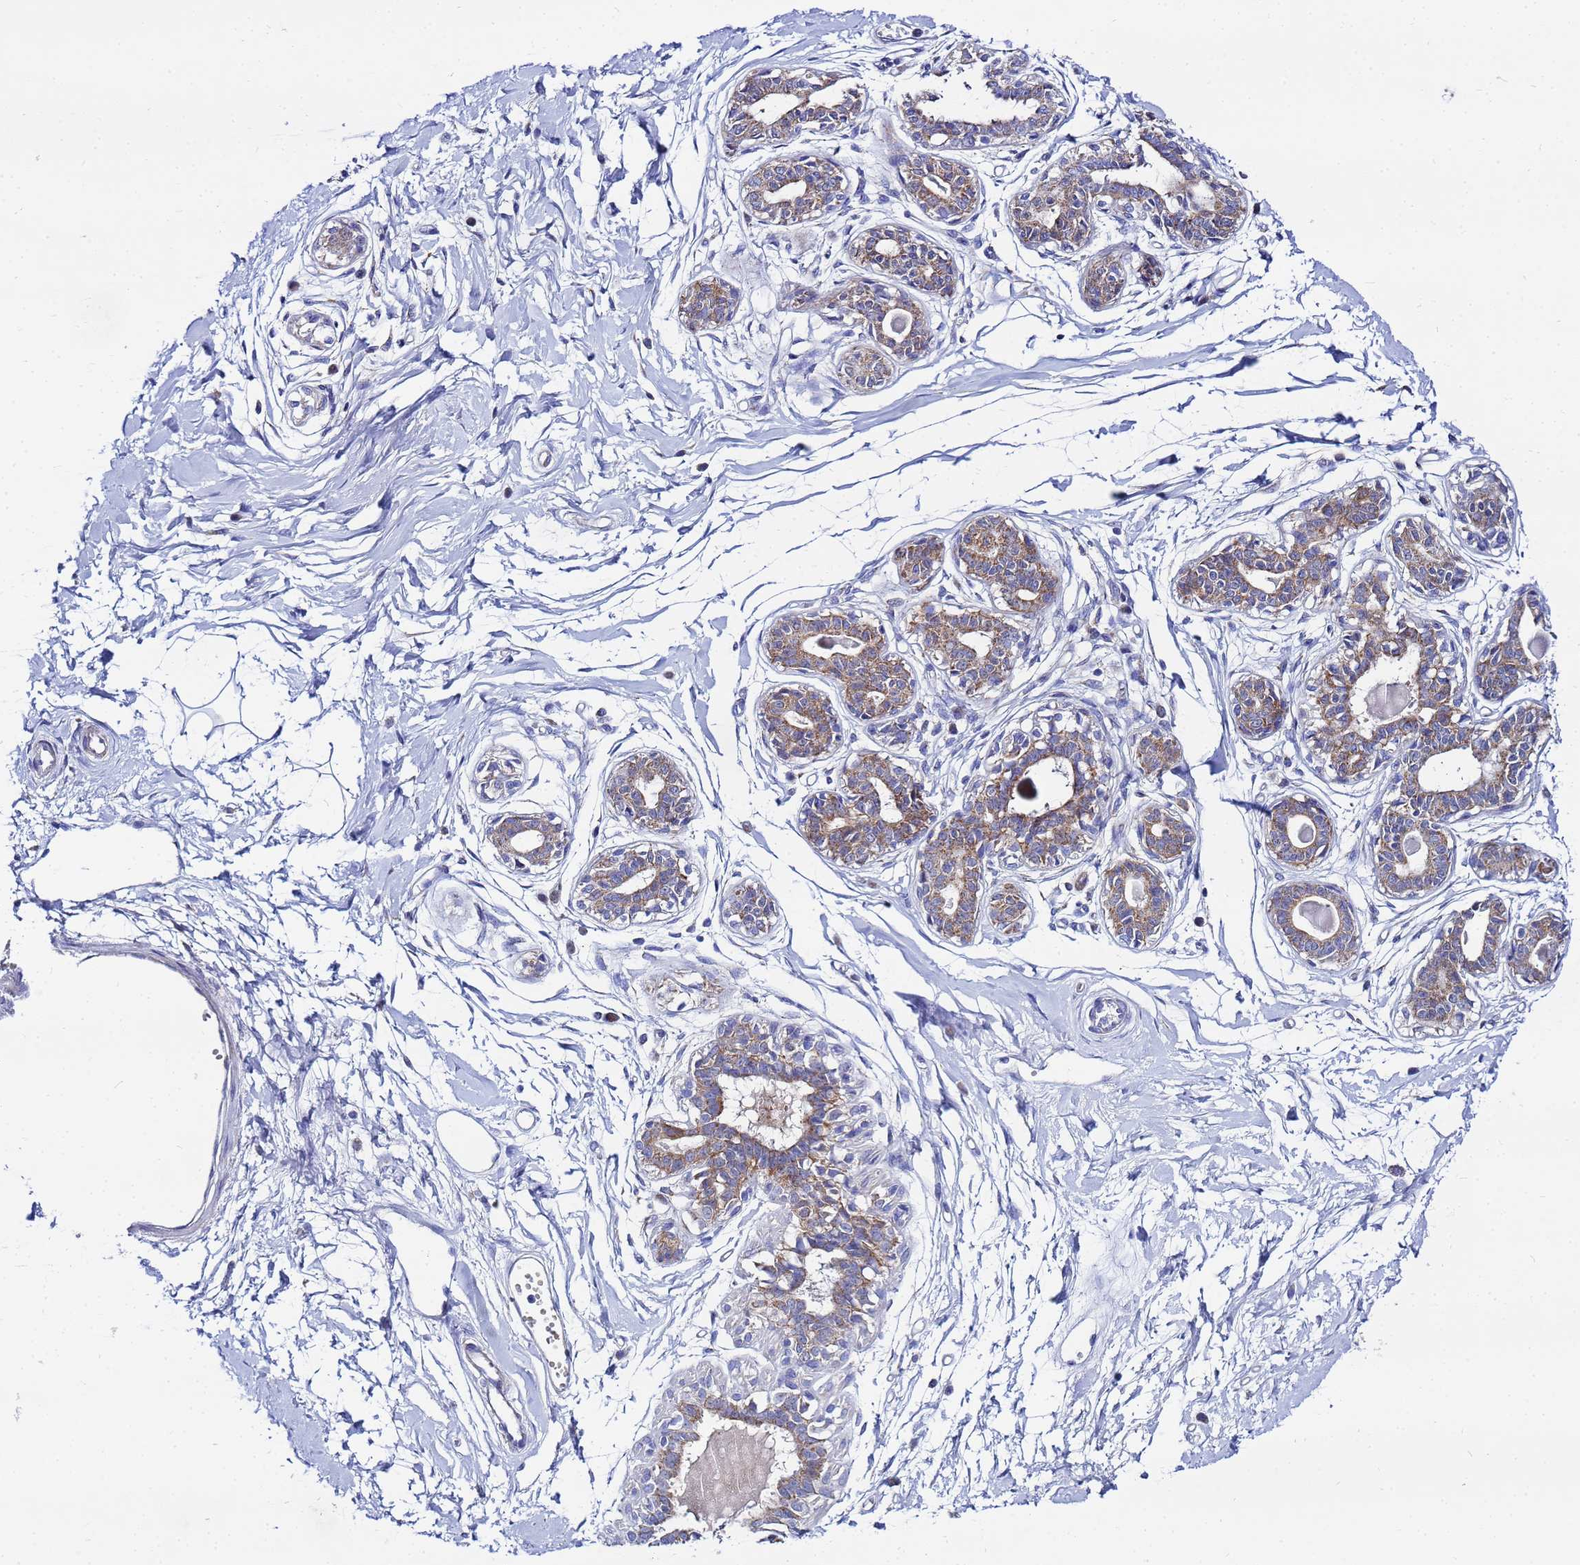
{"staining": {"intensity": "negative", "quantity": "none", "location": "none"}, "tissue": "breast", "cell_type": "Adipocytes", "image_type": "normal", "snomed": [{"axis": "morphology", "description": "Normal tissue, NOS"}, {"axis": "topography", "description": "Breast"}], "caption": "Protein analysis of benign breast exhibits no significant expression in adipocytes.", "gene": "FAHD2A", "patient": {"sex": "female", "age": 45}}